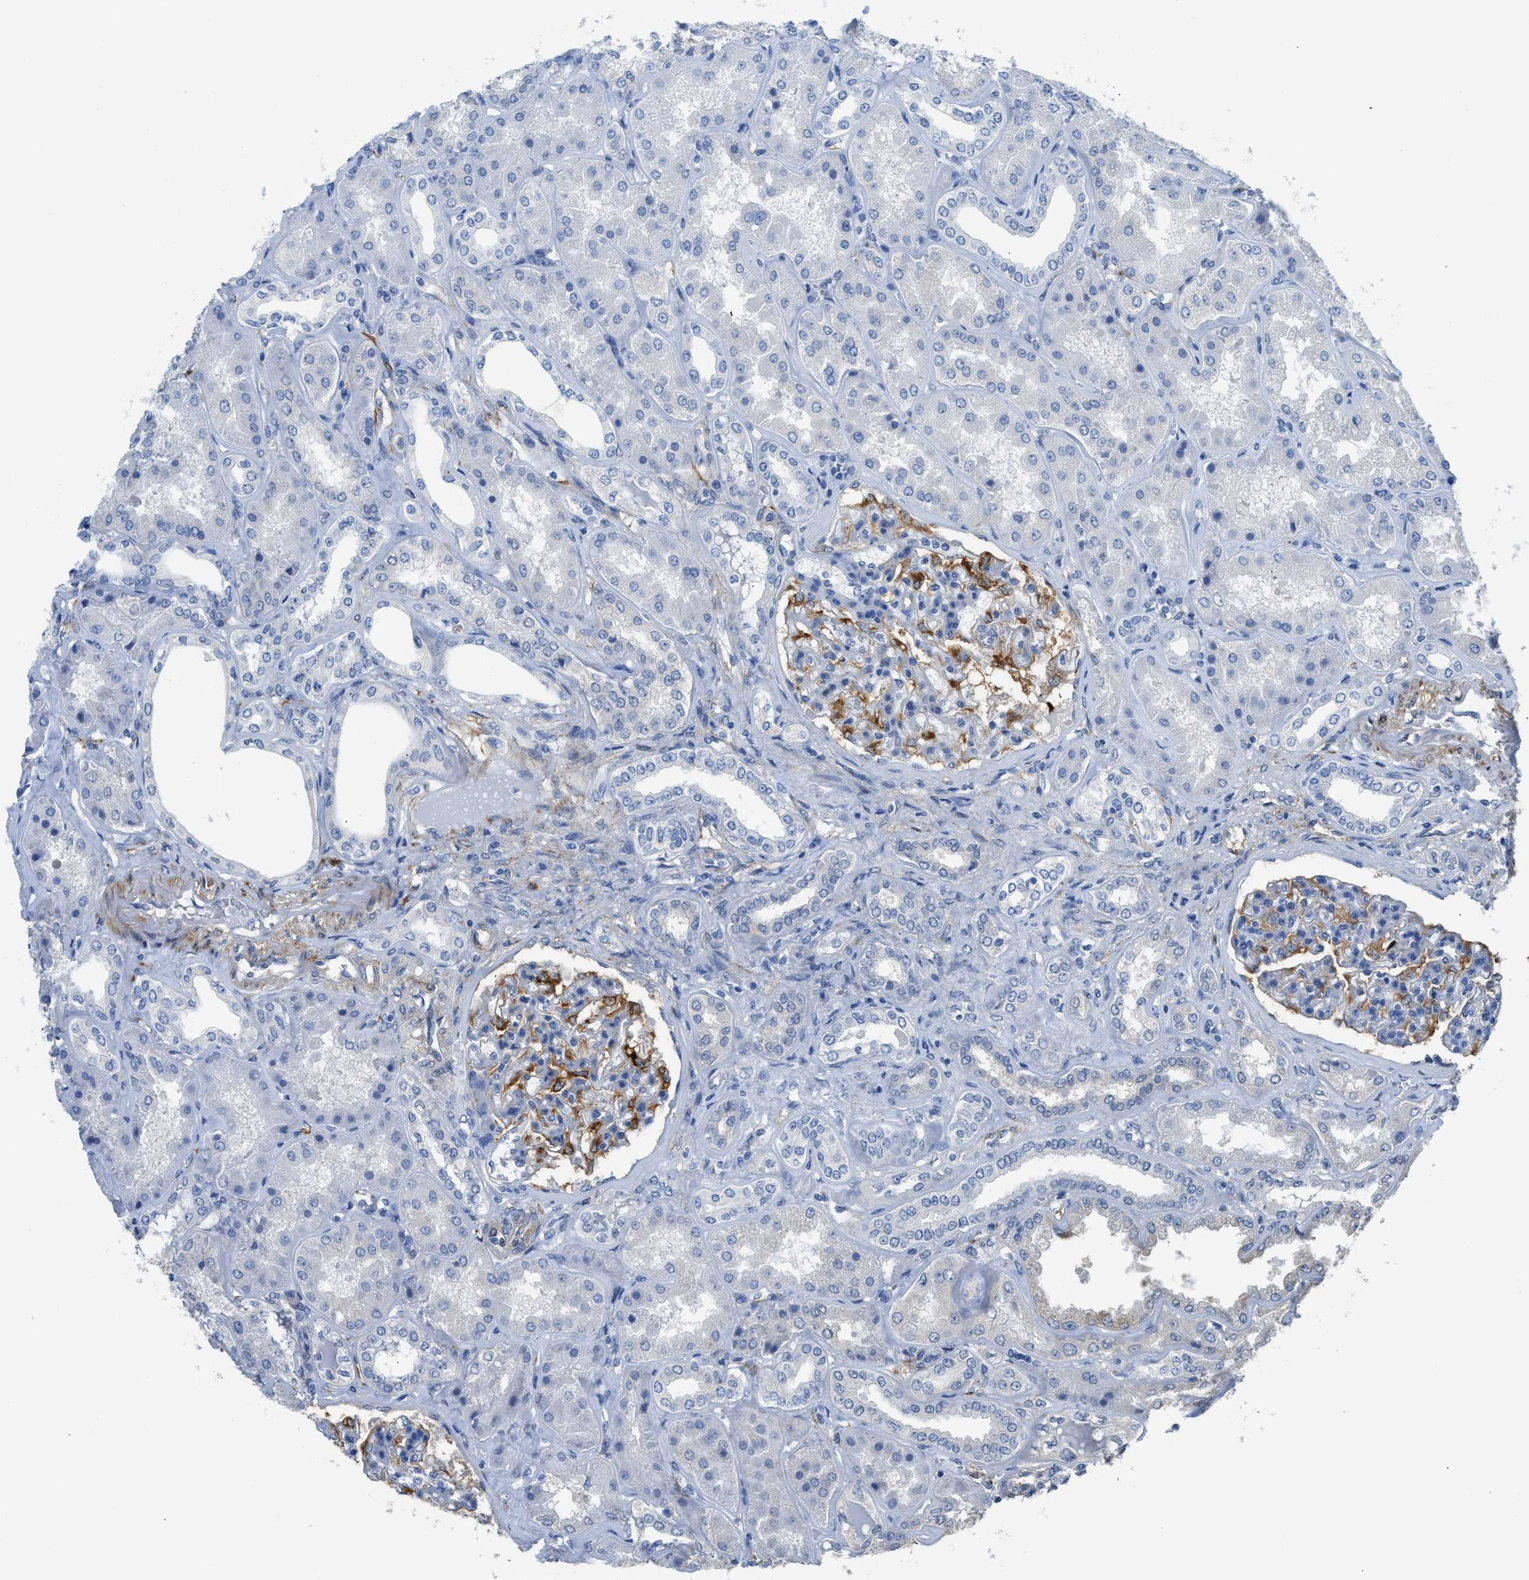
{"staining": {"intensity": "strong", "quantity": "25%-75%", "location": "cytoplasmic/membranous"}, "tissue": "kidney", "cell_type": "Cells in glomeruli", "image_type": "normal", "snomed": [{"axis": "morphology", "description": "Normal tissue, NOS"}, {"axis": "topography", "description": "Kidney"}], "caption": "Strong cytoplasmic/membranous expression for a protein is seen in about 25%-75% of cells in glomeruli of normal kidney using IHC.", "gene": "ZSWIM5", "patient": {"sex": "female", "age": 56}}